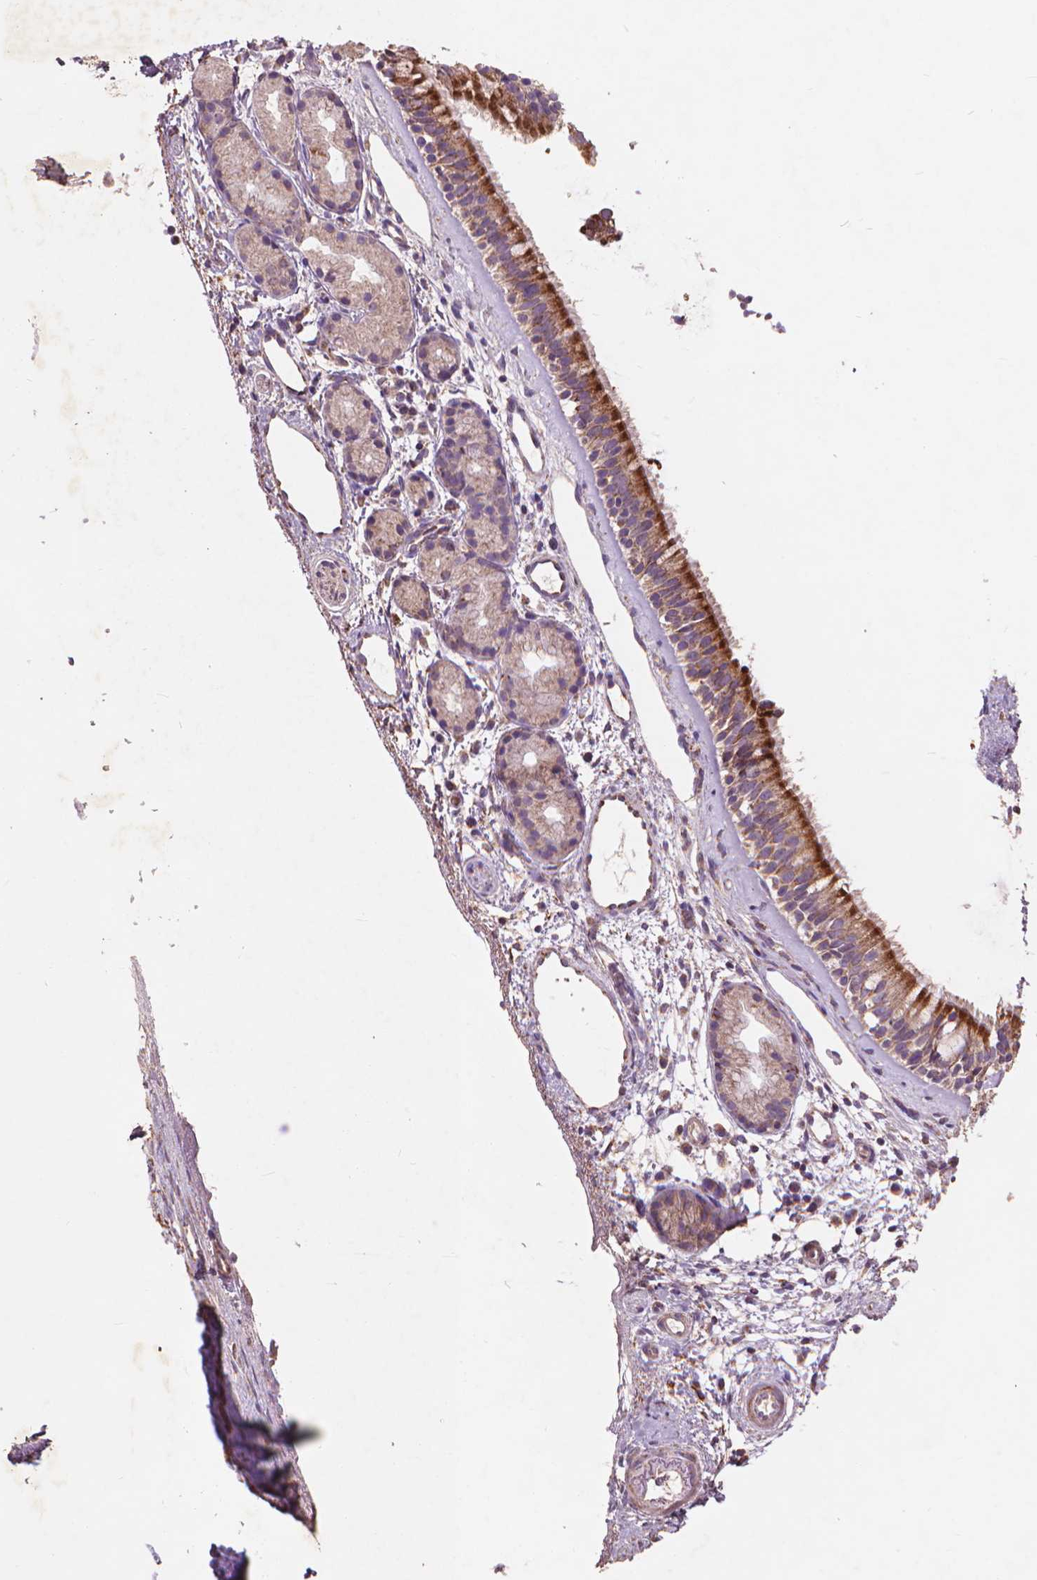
{"staining": {"intensity": "moderate", "quantity": ">75%", "location": "cytoplasmic/membranous"}, "tissue": "nasopharynx", "cell_type": "Respiratory epithelial cells", "image_type": "normal", "snomed": [{"axis": "morphology", "description": "Normal tissue, NOS"}, {"axis": "topography", "description": "Nasopharynx"}], "caption": "IHC photomicrograph of unremarkable human nasopharynx stained for a protein (brown), which shows medium levels of moderate cytoplasmic/membranous expression in approximately >75% of respiratory epithelial cells.", "gene": "NLRX1", "patient": {"sex": "female", "age": 52}}